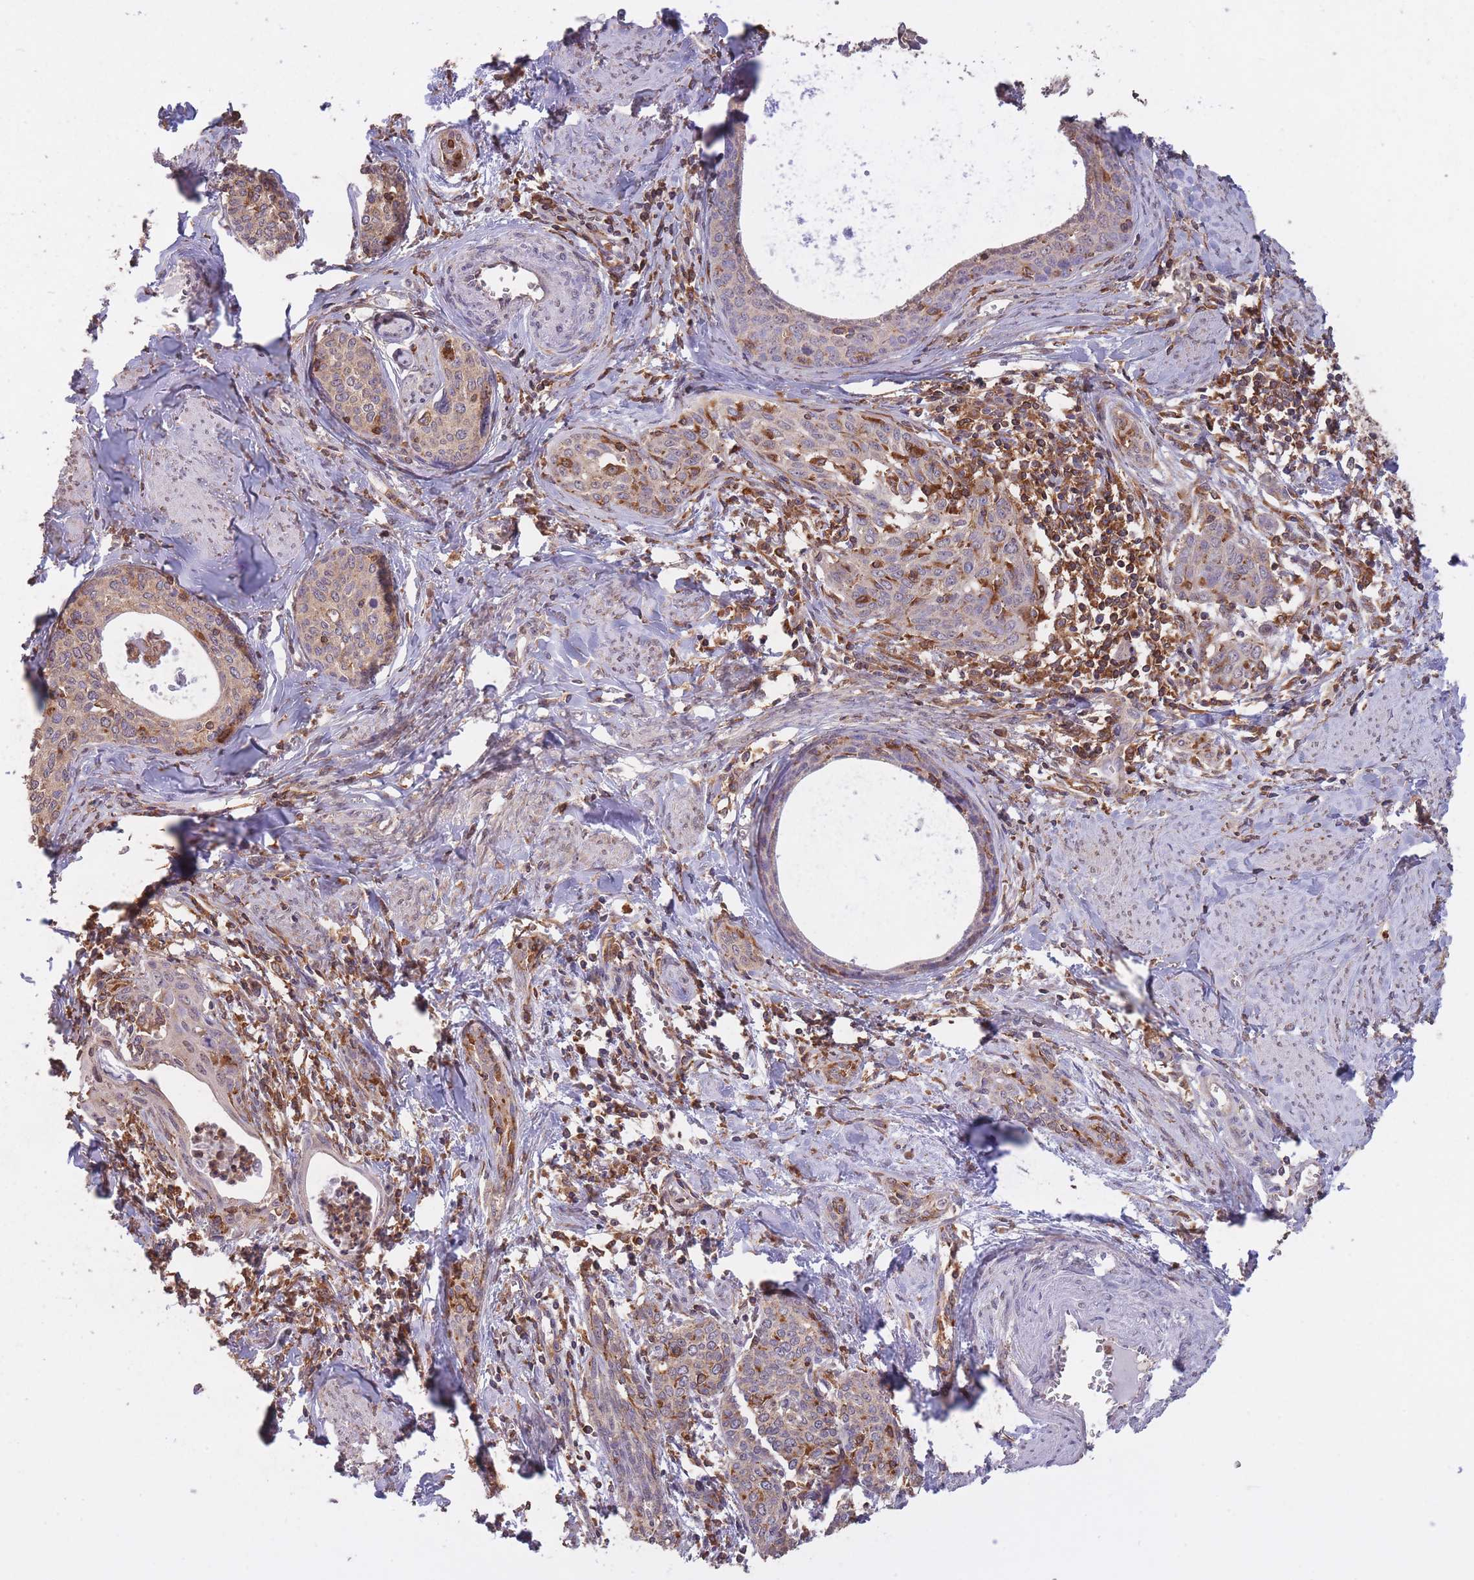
{"staining": {"intensity": "weak", "quantity": "25%-75%", "location": "cytoplasmic/membranous"}, "tissue": "cervical cancer", "cell_type": "Tumor cells", "image_type": "cancer", "snomed": [{"axis": "morphology", "description": "Squamous cell carcinoma, NOS"}, {"axis": "morphology", "description": "Adenocarcinoma, NOS"}, {"axis": "topography", "description": "Cervix"}], "caption": "A micrograph of human cervical cancer stained for a protein exhibits weak cytoplasmic/membranous brown staining in tumor cells.", "gene": "GMIP", "patient": {"sex": "female", "age": 52}}